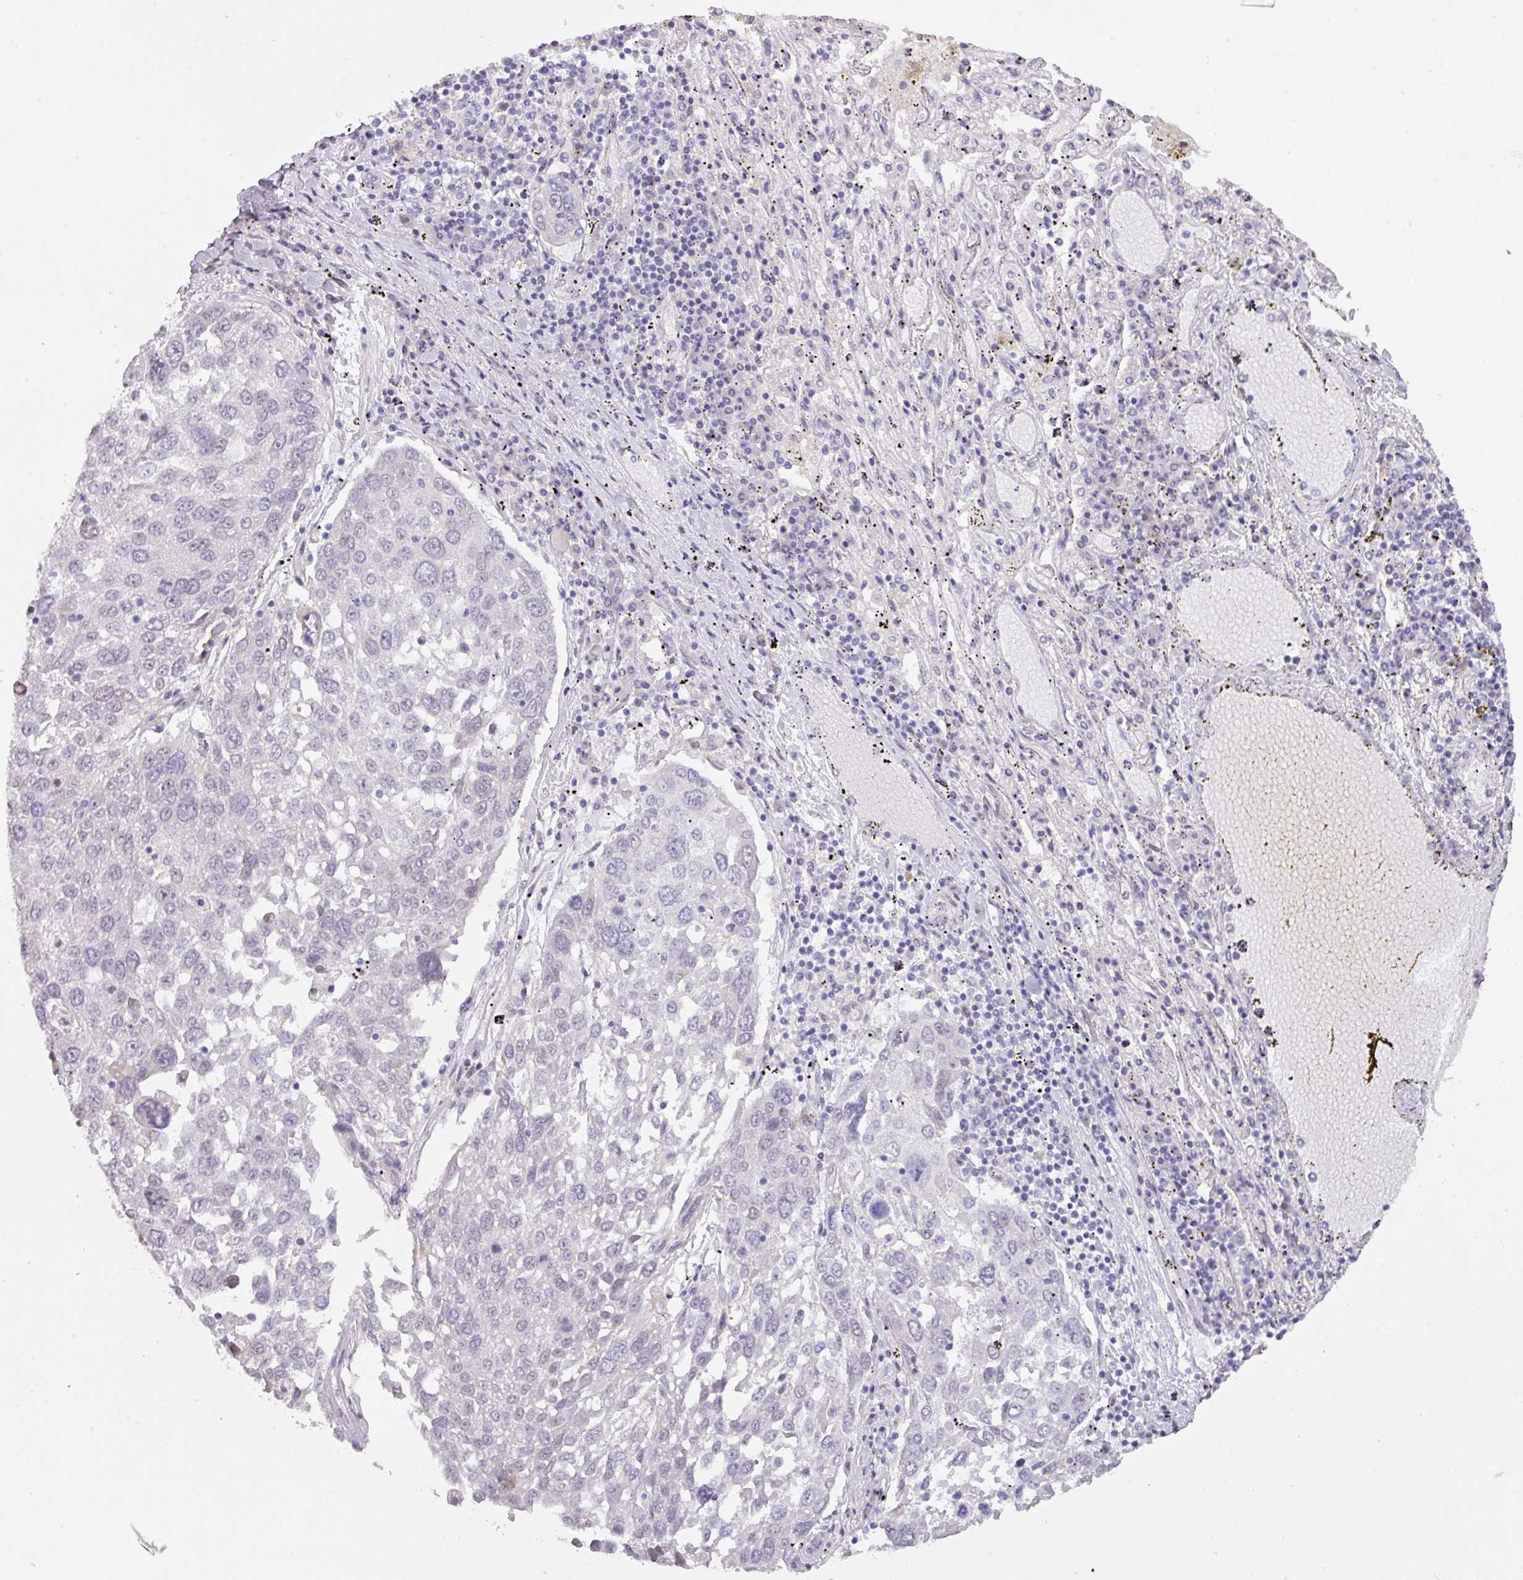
{"staining": {"intensity": "negative", "quantity": "none", "location": "none"}, "tissue": "lung cancer", "cell_type": "Tumor cells", "image_type": "cancer", "snomed": [{"axis": "morphology", "description": "Squamous cell carcinoma, NOS"}, {"axis": "topography", "description": "Lung"}], "caption": "High magnification brightfield microscopy of lung cancer stained with DAB (brown) and counterstained with hematoxylin (blue): tumor cells show no significant positivity. The staining is performed using DAB brown chromogen with nuclei counter-stained in using hematoxylin.", "gene": "ANKRD13B", "patient": {"sex": "male", "age": 65}}